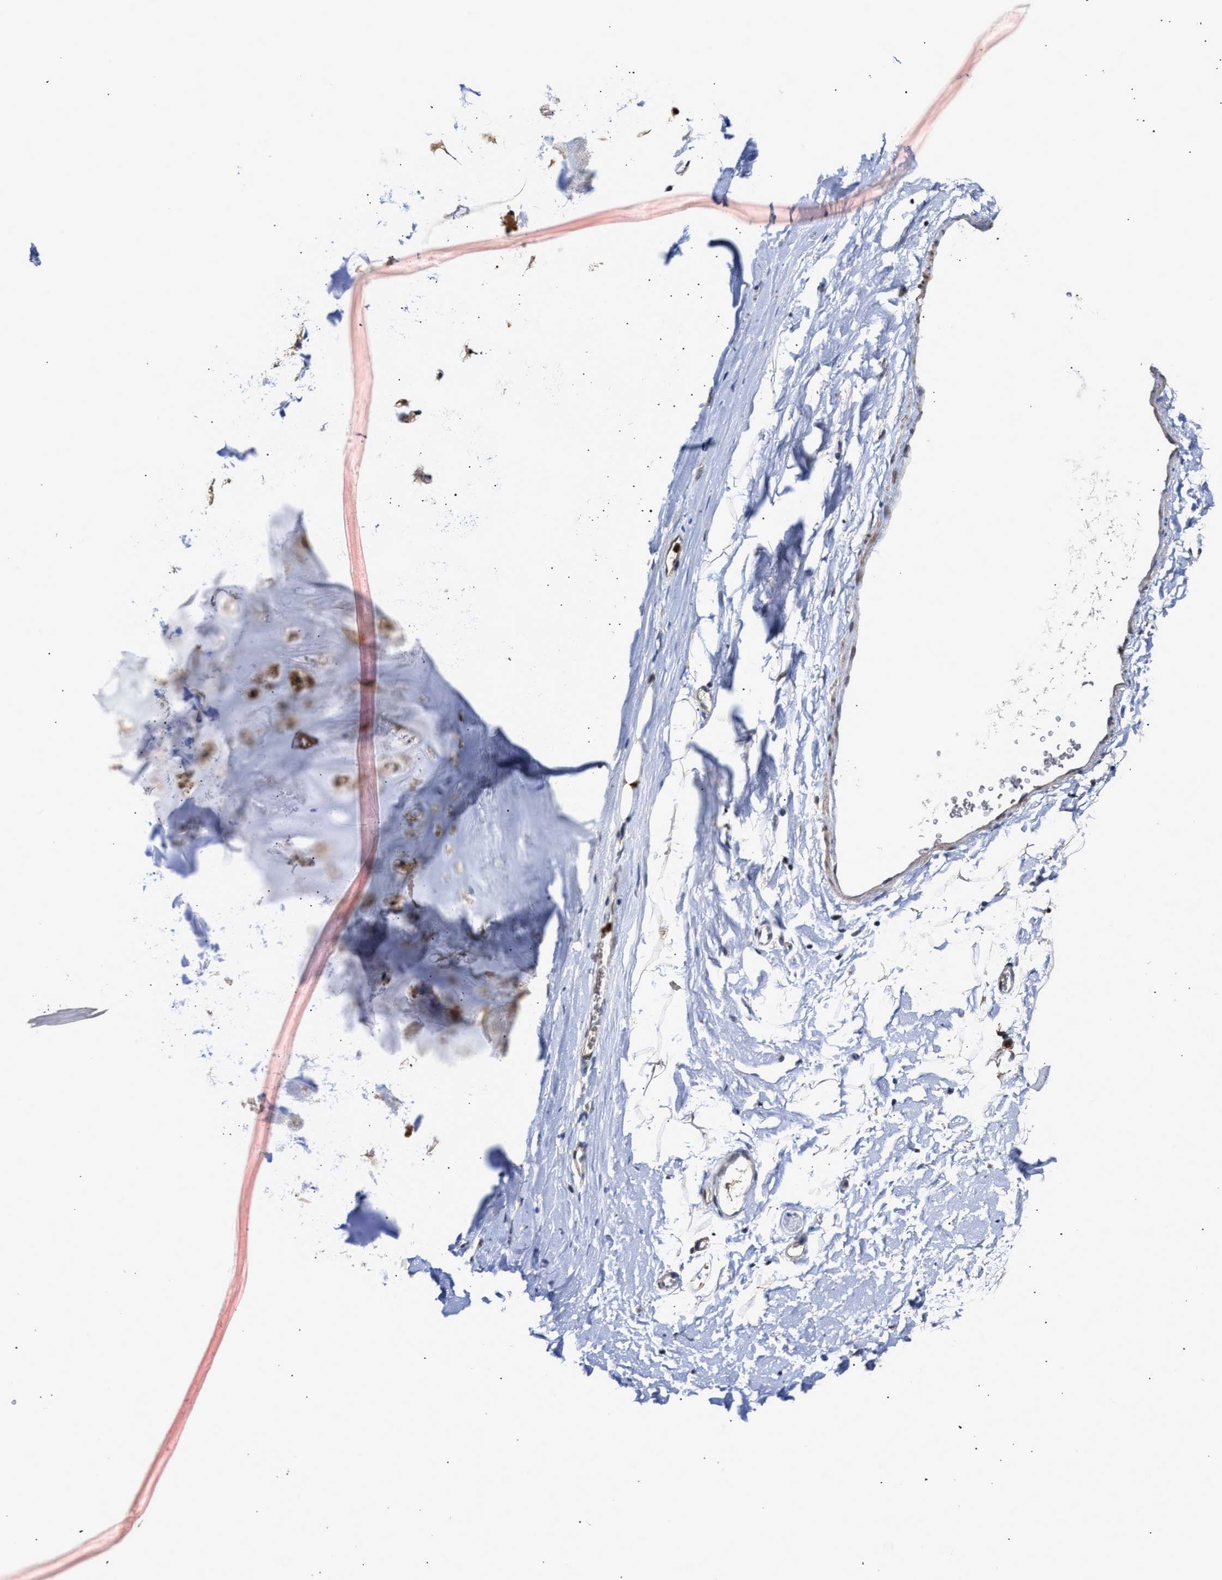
{"staining": {"intensity": "negative", "quantity": "none", "location": "none"}, "tissue": "adipose tissue", "cell_type": "Adipocytes", "image_type": "normal", "snomed": [{"axis": "morphology", "description": "Normal tissue, NOS"}, {"axis": "topography", "description": "Cartilage tissue"}, {"axis": "topography", "description": "Bronchus"}], "caption": "Protein analysis of unremarkable adipose tissue displays no significant staining in adipocytes.", "gene": "KLHDC1", "patient": {"sex": "female", "age": 53}}